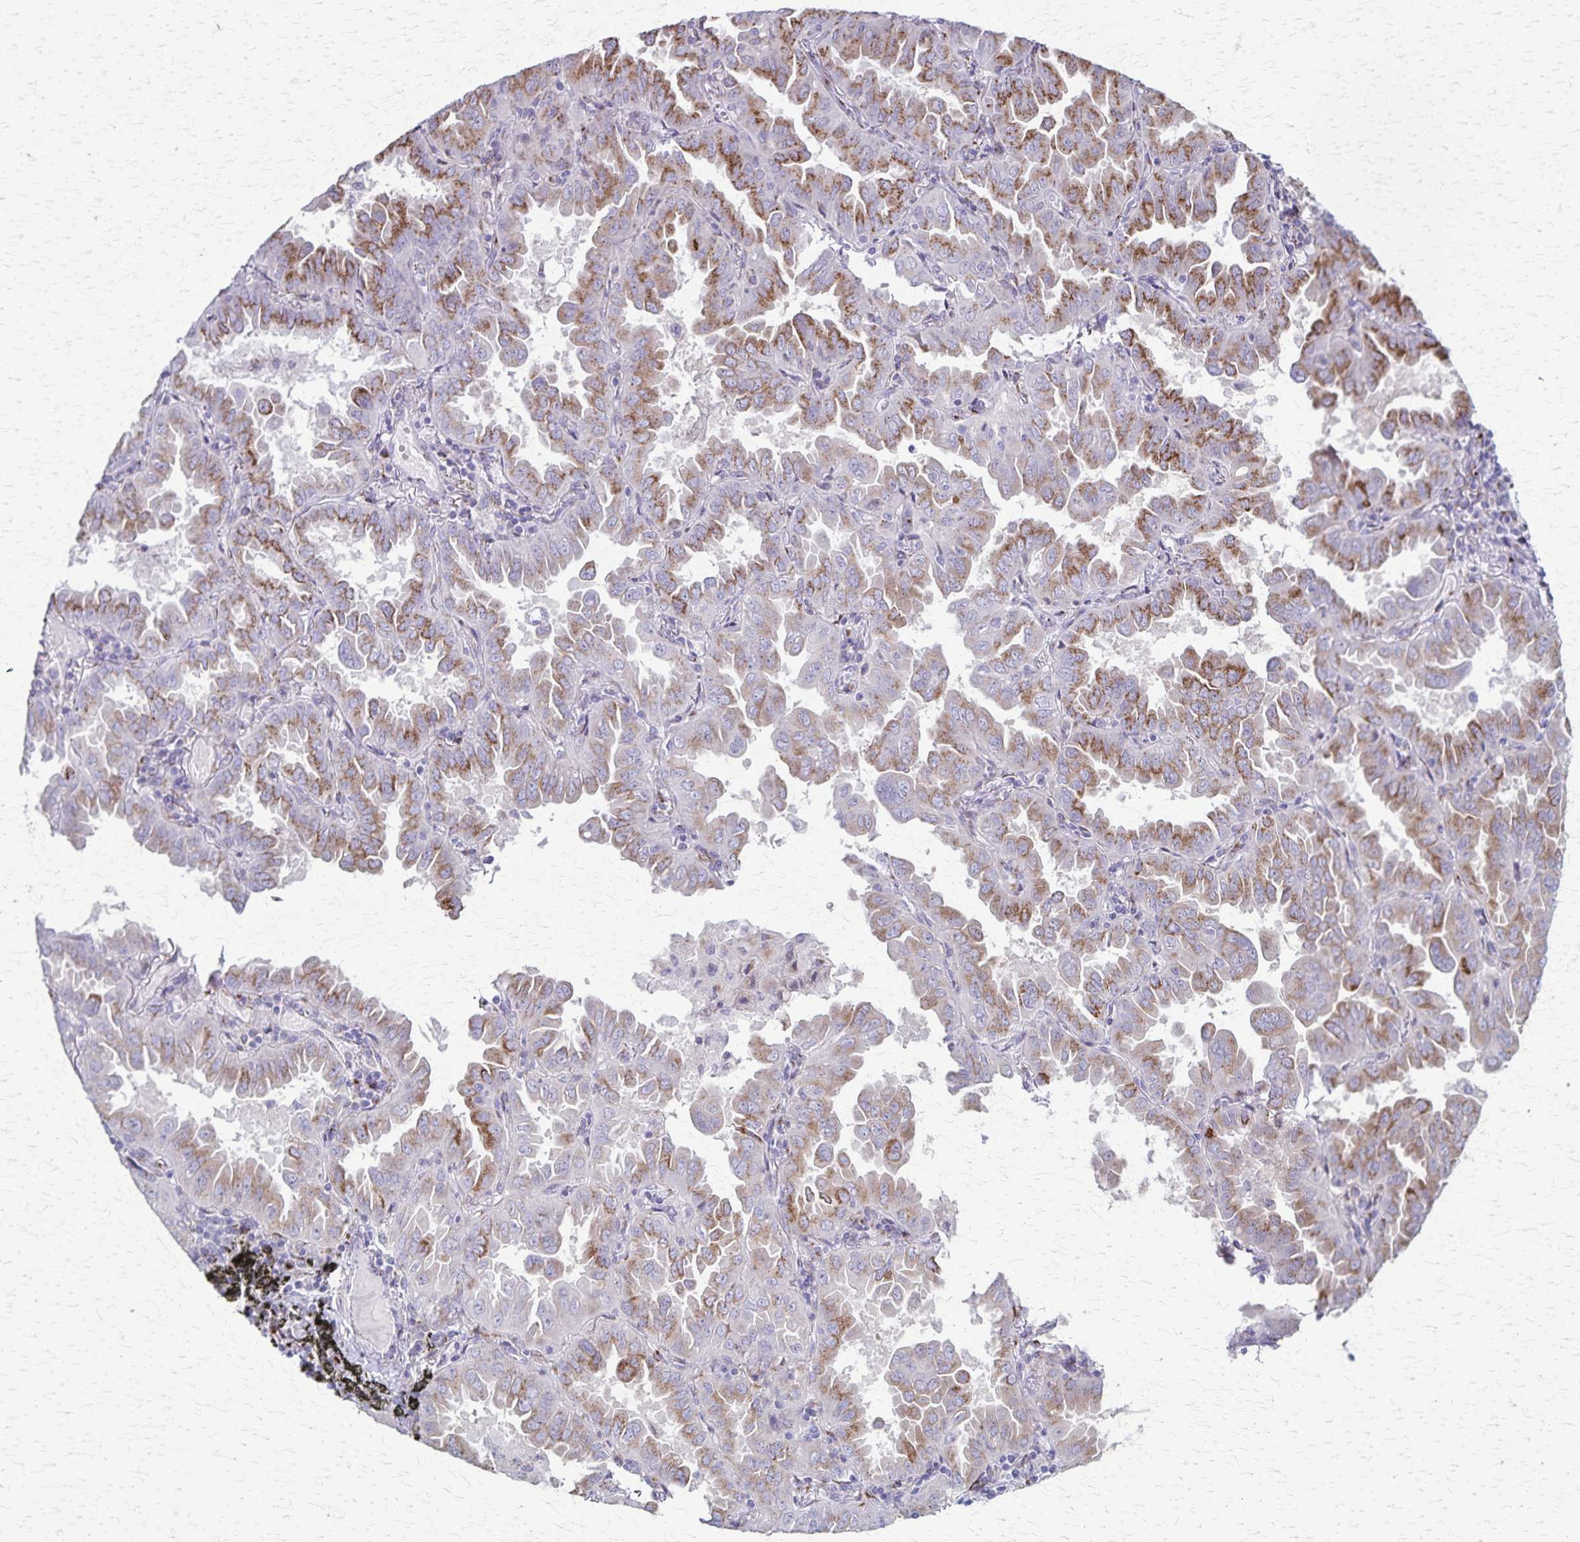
{"staining": {"intensity": "moderate", "quantity": "25%-75%", "location": "cytoplasmic/membranous"}, "tissue": "lung cancer", "cell_type": "Tumor cells", "image_type": "cancer", "snomed": [{"axis": "morphology", "description": "Adenocarcinoma, NOS"}, {"axis": "topography", "description": "Lung"}], "caption": "Brown immunohistochemical staining in human lung cancer reveals moderate cytoplasmic/membranous staining in approximately 25%-75% of tumor cells. Using DAB (brown) and hematoxylin (blue) stains, captured at high magnification using brightfield microscopy.", "gene": "MCFD2", "patient": {"sex": "male", "age": 64}}